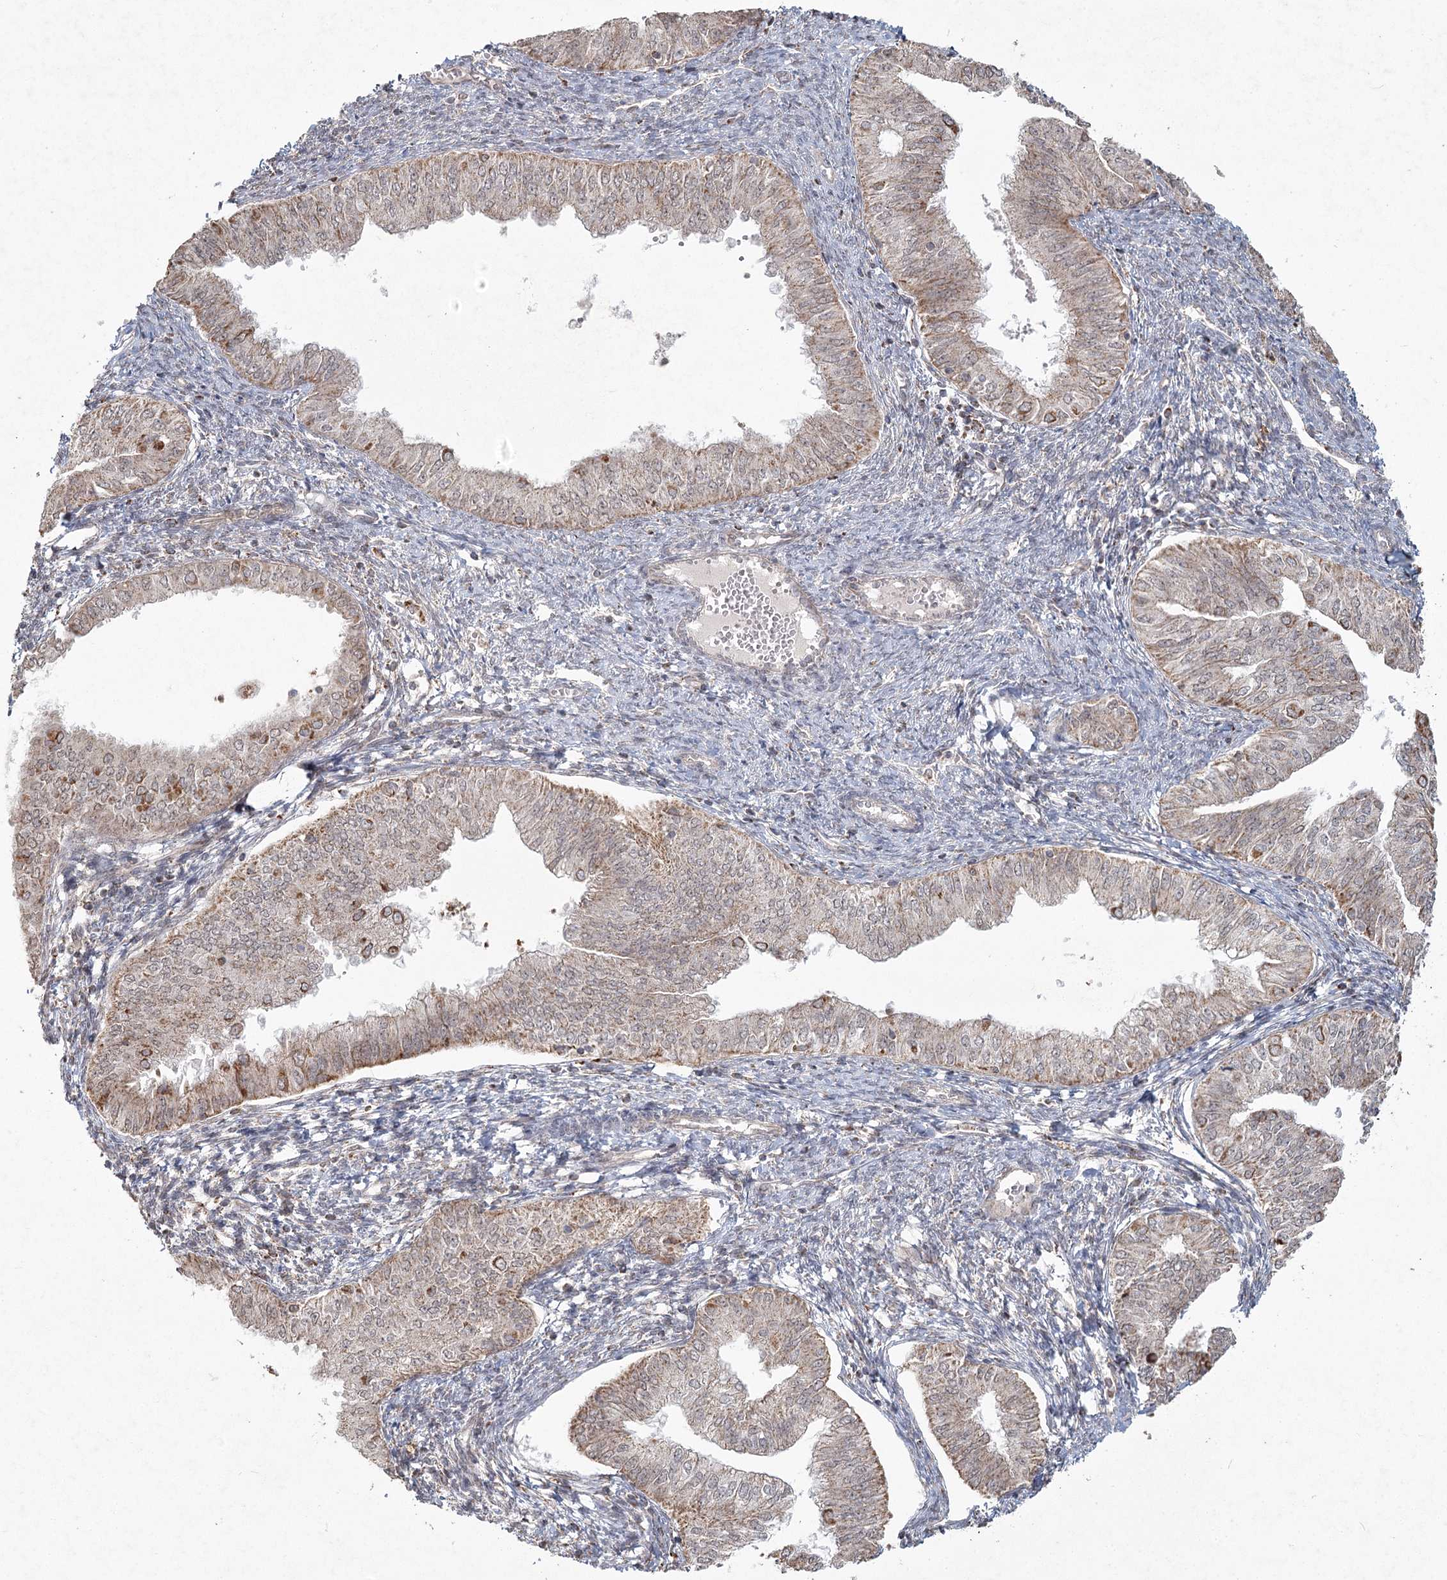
{"staining": {"intensity": "moderate", "quantity": "25%-75%", "location": "cytoplasmic/membranous"}, "tissue": "endometrial cancer", "cell_type": "Tumor cells", "image_type": "cancer", "snomed": [{"axis": "morphology", "description": "Normal tissue, NOS"}, {"axis": "morphology", "description": "Adenocarcinoma, NOS"}, {"axis": "topography", "description": "Endometrium"}], "caption": "This image displays endometrial cancer stained with immunohistochemistry to label a protein in brown. The cytoplasmic/membranous of tumor cells show moderate positivity for the protein. Nuclei are counter-stained blue.", "gene": "LACTB", "patient": {"sex": "female", "age": 53}}